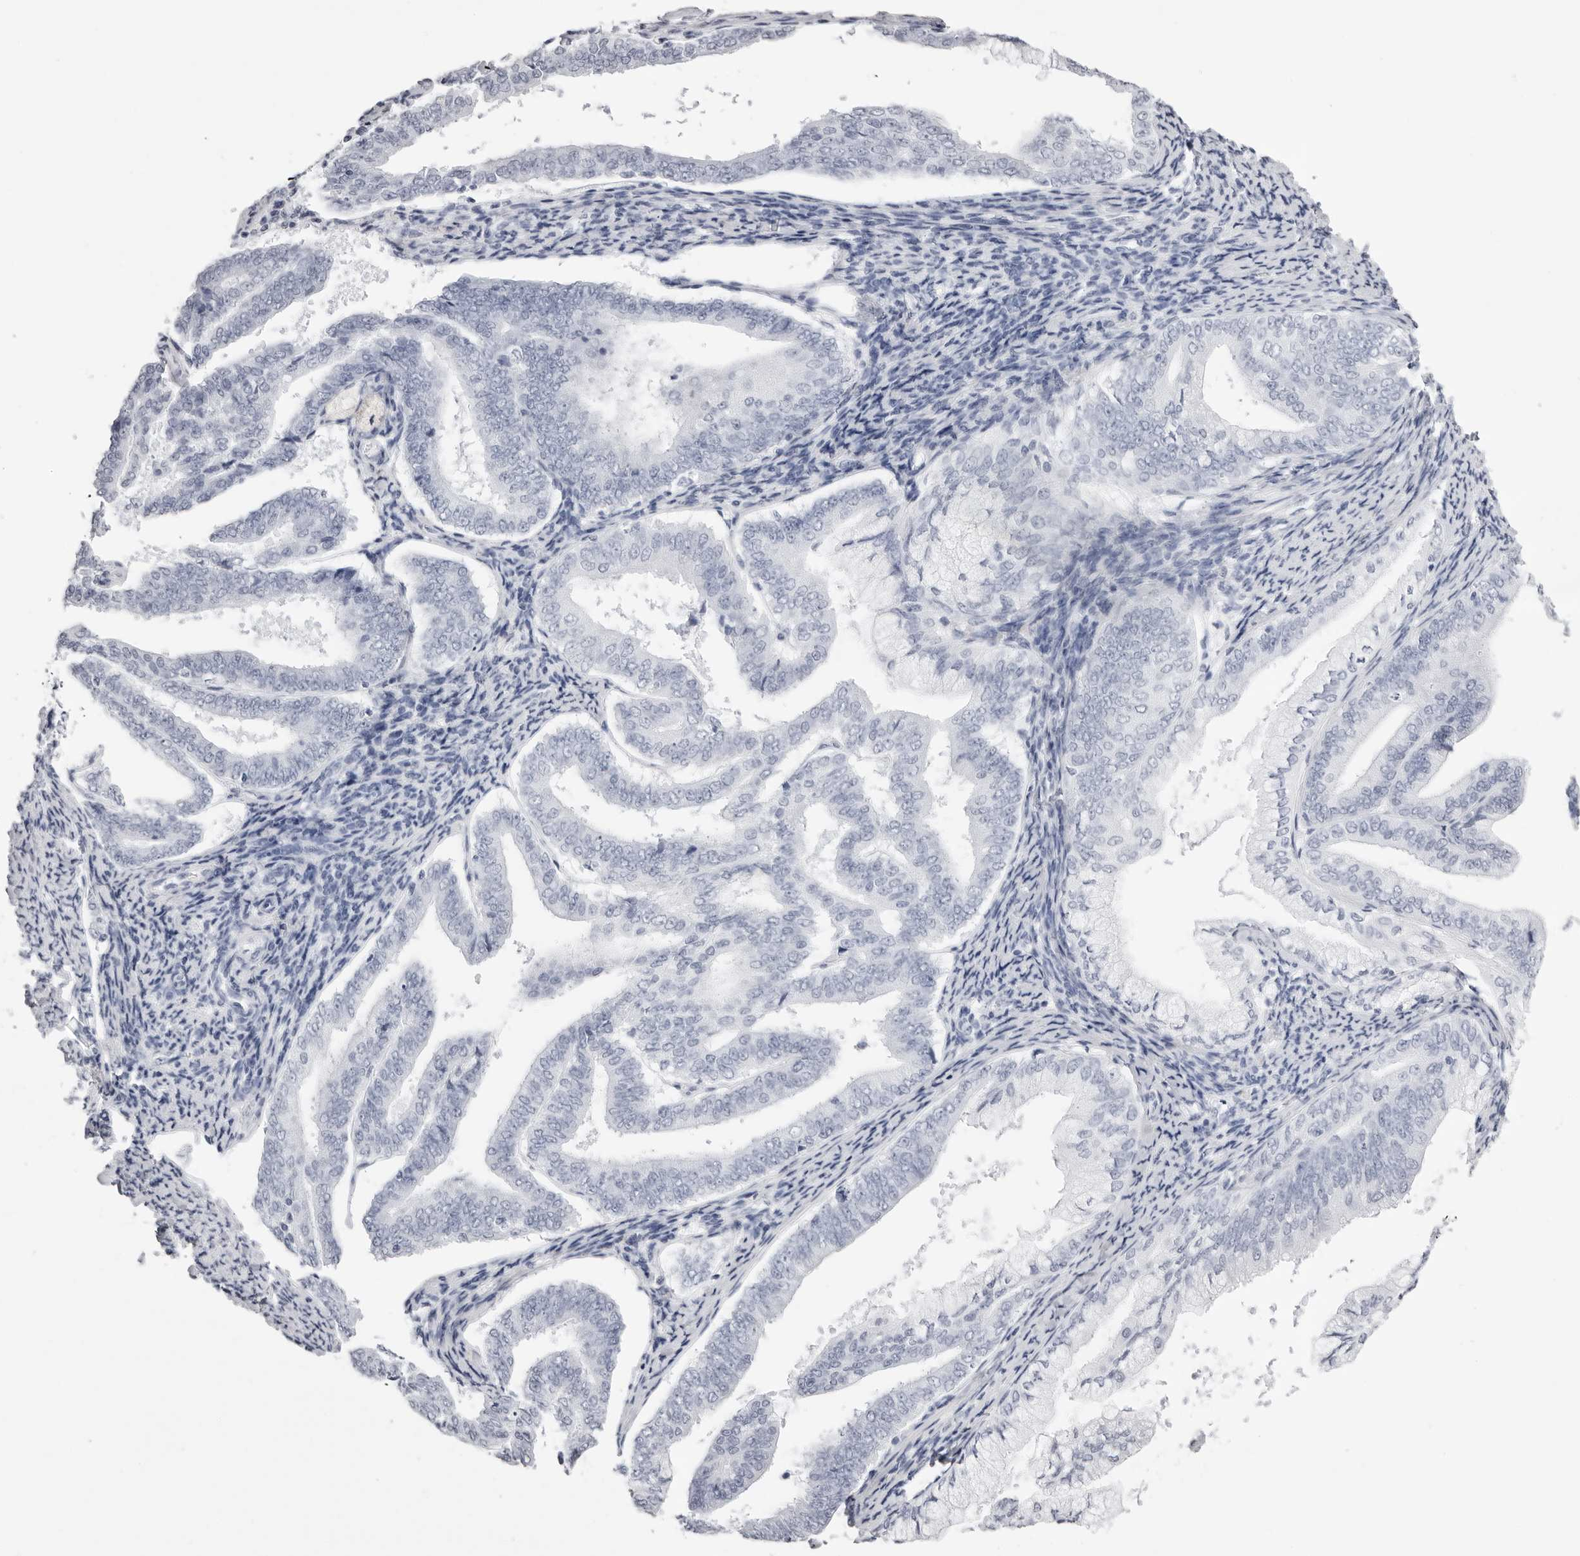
{"staining": {"intensity": "negative", "quantity": "none", "location": "none"}, "tissue": "endometrial cancer", "cell_type": "Tumor cells", "image_type": "cancer", "snomed": [{"axis": "morphology", "description": "Adenocarcinoma, NOS"}, {"axis": "topography", "description": "Endometrium"}], "caption": "This image is of endometrial cancer stained with immunohistochemistry to label a protein in brown with the nuclei are counter-stained blue. There is no positivity in tumor cells.", "gene": "RHO", "patient": {"sex": "female", "age": 63}}